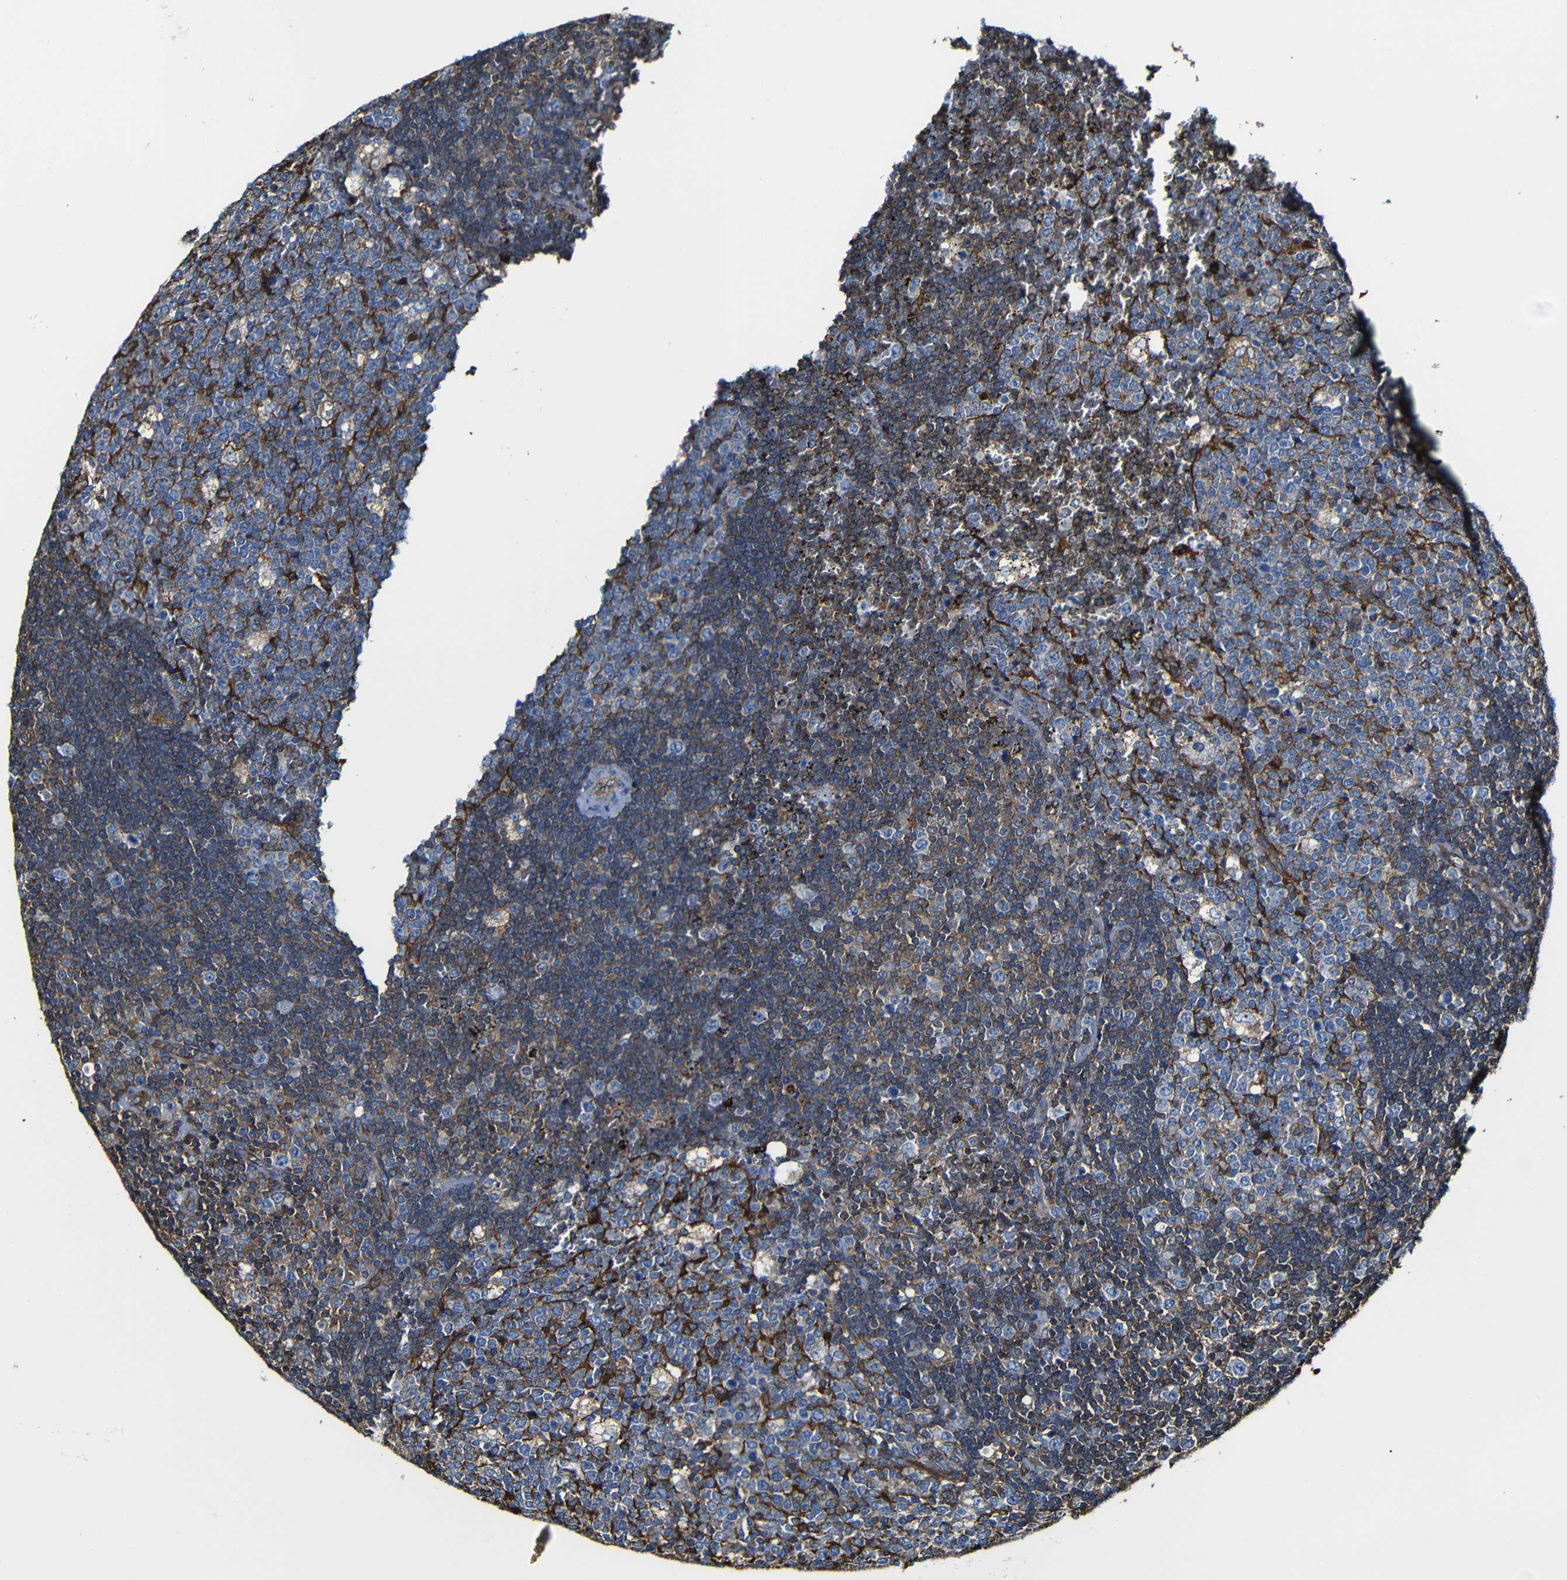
{"staining": {"intensity": "strong", "quantity": "25%-75%", "location": "cytoplasmic/membranous"}, "tissue": "lymph node", "cell_type": "Germinal center cells", "image_type": "normal", "snomed": [{"axis": "morphology", "description": "Normal tissue, NOS"}, {"axis": "topography", "description": "Lymph node"}, {"axis": "topography", "description": "Salivary gland"}], "caption": "This photomicrograph shows immunohistochemistry staining of normal human lymph node, with high strong cytoplasmic/membranous expression in about 25%-75% of germinal center cells.", "gene": "MSN", "patient": {"sex": "male", "age": 8}}